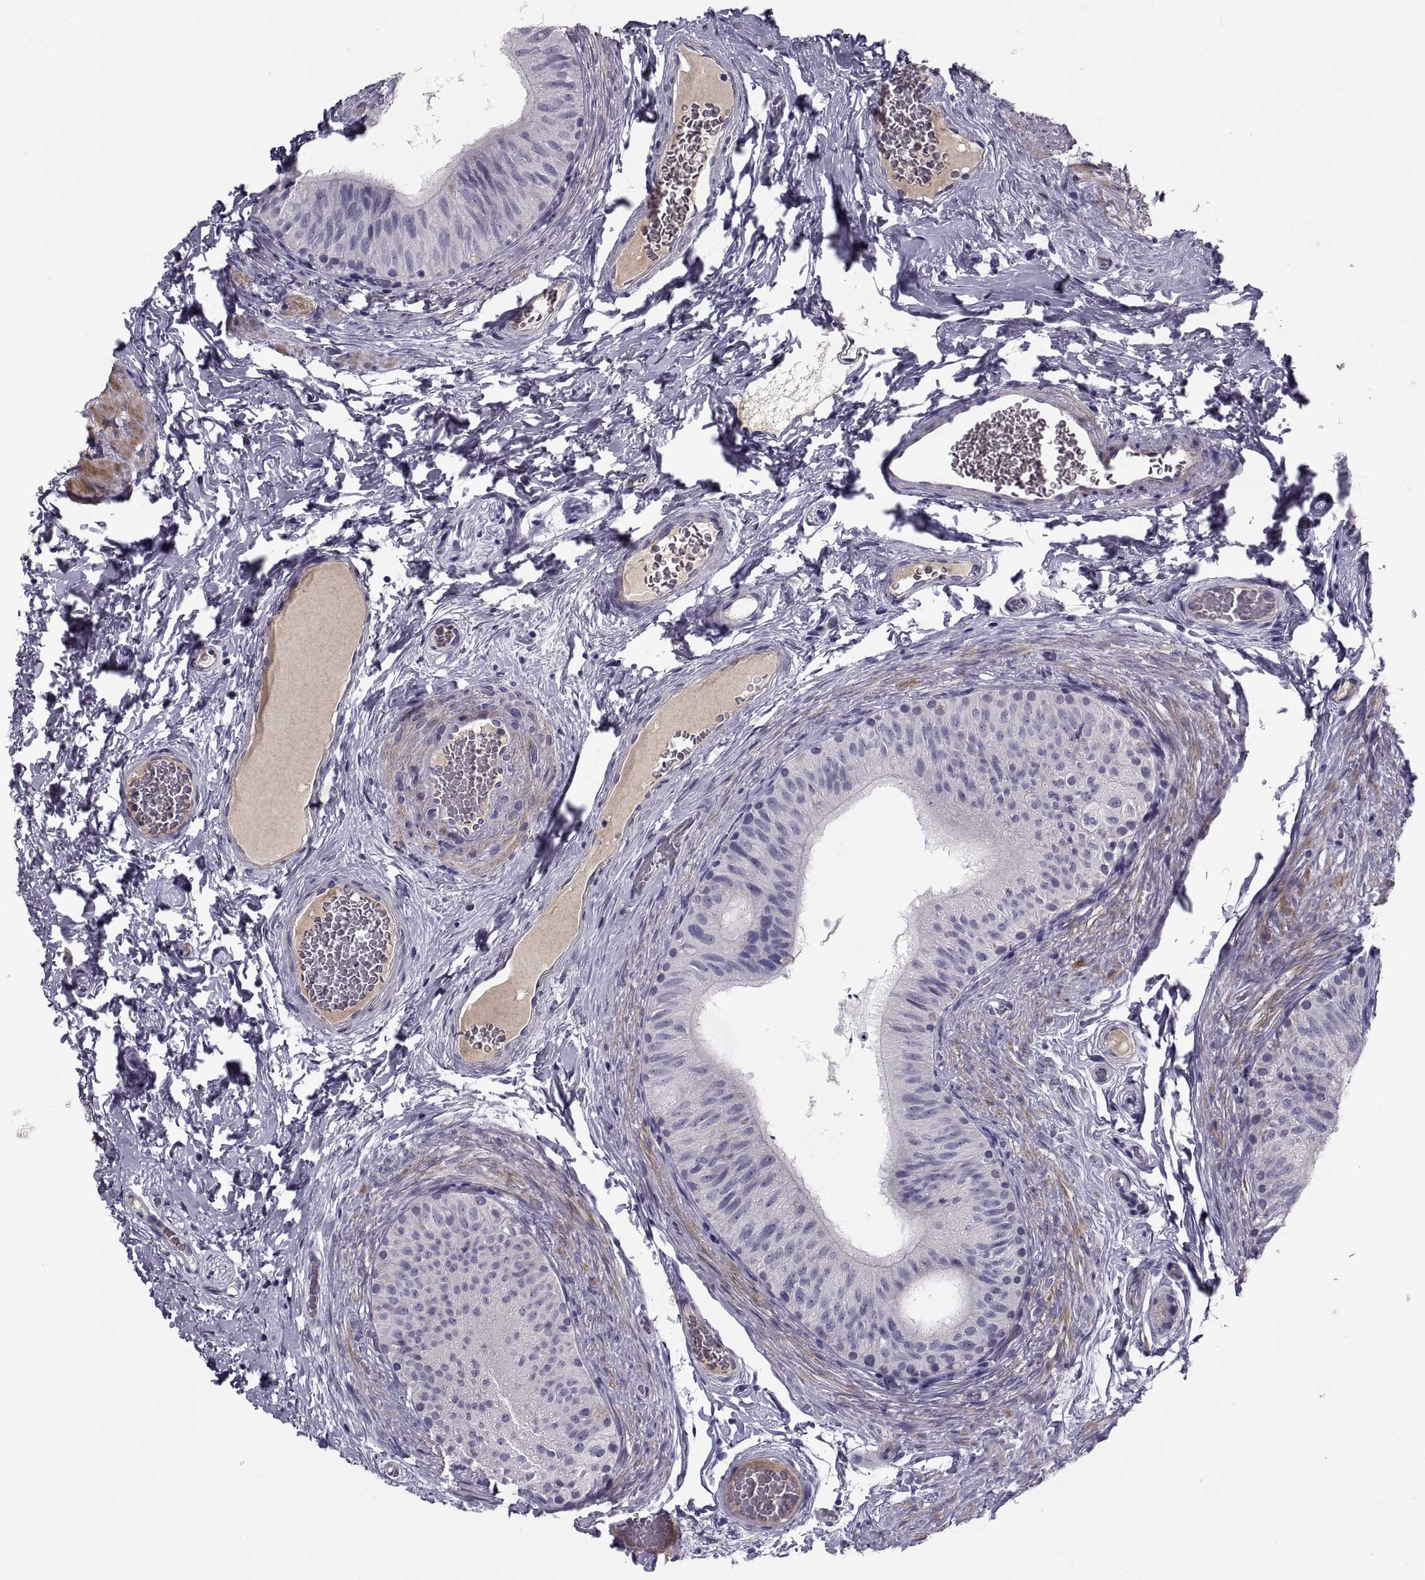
{"staining": {"intensity": "negative", "quantity": "none", "location": "none"}, "tissue": "epididymis", "cell_type": "Glandular cells", "image_type": "normal", "snomed": [{"axis": "morphology", "description": "Normal tissue, NOS"}, {"axis": "topography", "description": "Epididymis"}, {"axis": "topography", "description": "Vas deferens"}], "caption": "IHC of unremarkable epididymis shows no expression in glandular cells.", "gene": "PDZRN4", "patient": {"sex": "male", "age": 23}}